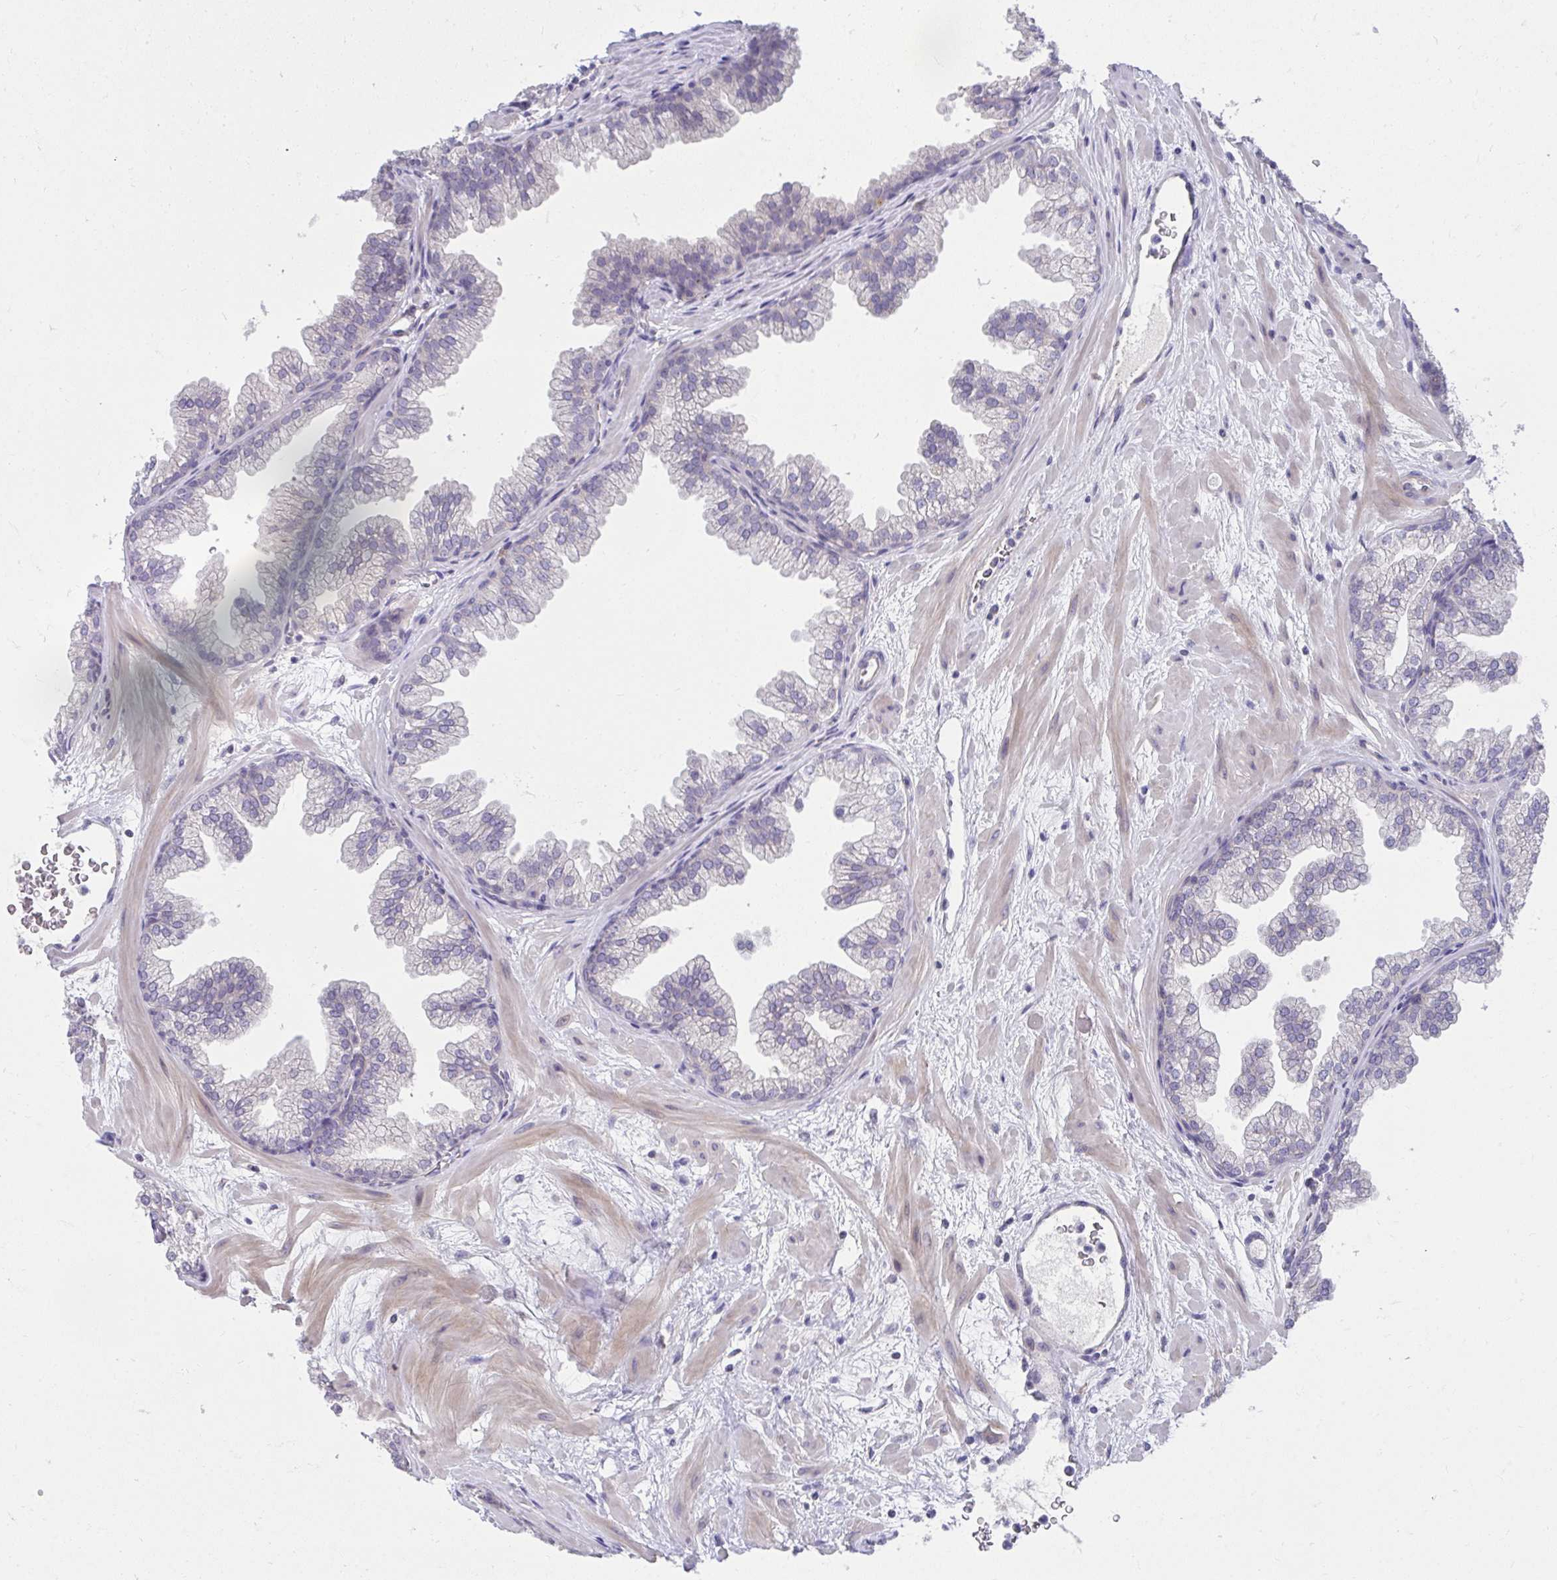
{"staining": {"intensity": "negative", "quantity": "none", "location": "none"}, "tissue": "prostate", "cell_type": "Glandular cells", "image_type": "normal", "snomed": [{"axis": "morphology", "description": "Normal tissue, NOS"}, {"axis": "topography", "description": "Prostate"}], "caption": "IHC of unremarkable human prostate shows no staining in glandular cells.", "gene": "SLAMF7", "patient": {"sex": "male", "age": 37}}